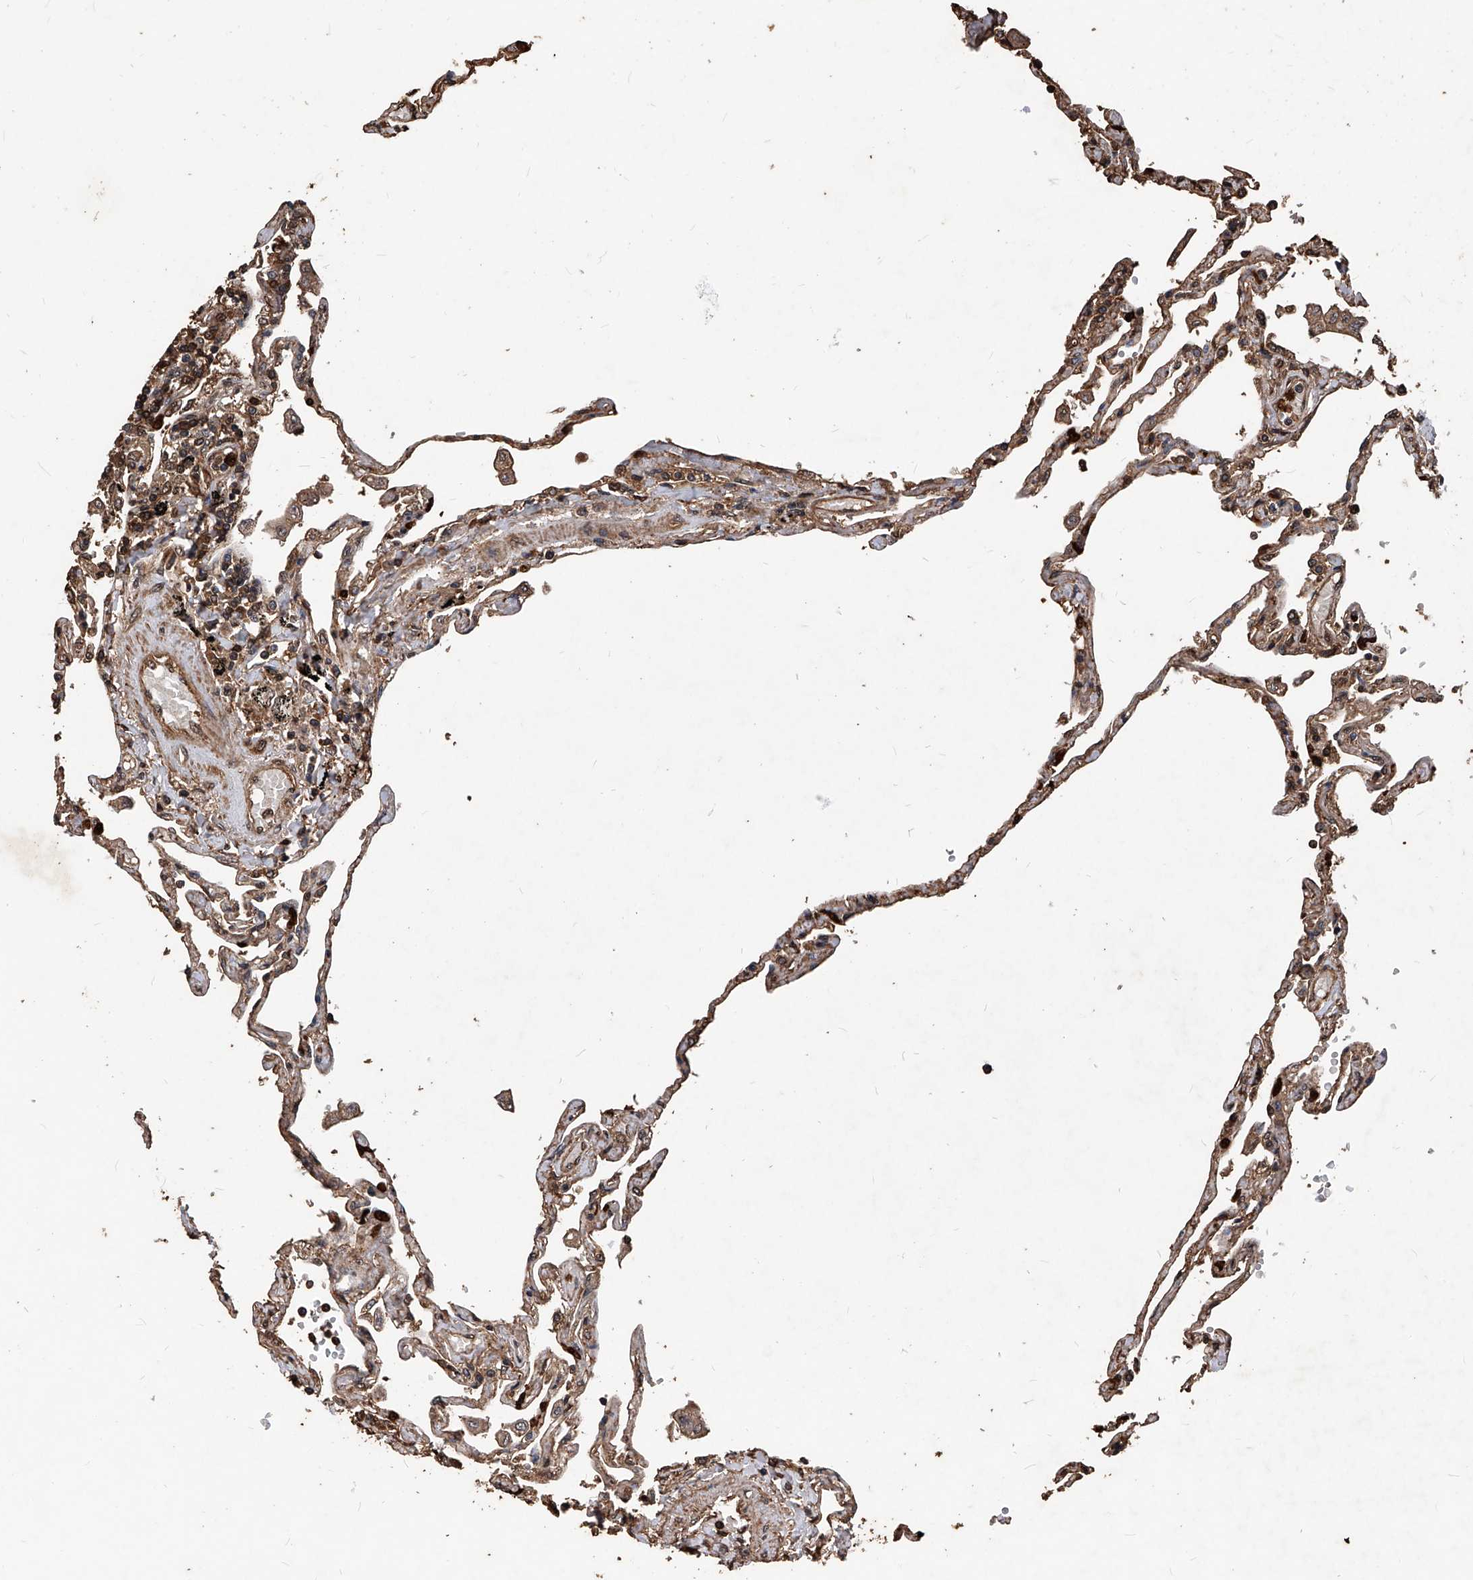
{"staining": {"intensity": "moderate", "quantity": ">75%", "location": "cytoplasmic/membranous"}, "tissue": "lung", "cell_type": "Alveolar cells", "image_type": "normal", "snomed": [{"axis": "morphology", "description": "Normal tissue, NOS"}, {"axis": "topography", "description": "Lung"}], "caption": "Immunohistochemical staining of unremarkable lung reveals moderate cytoplasmic/membranous protein expression in approximately >75% of alveolar cells. (Brightfield microscopy of DAB IHC at high magnification).", "gene": "UCP2", "patient": {"sex": "female", "age": 67}}